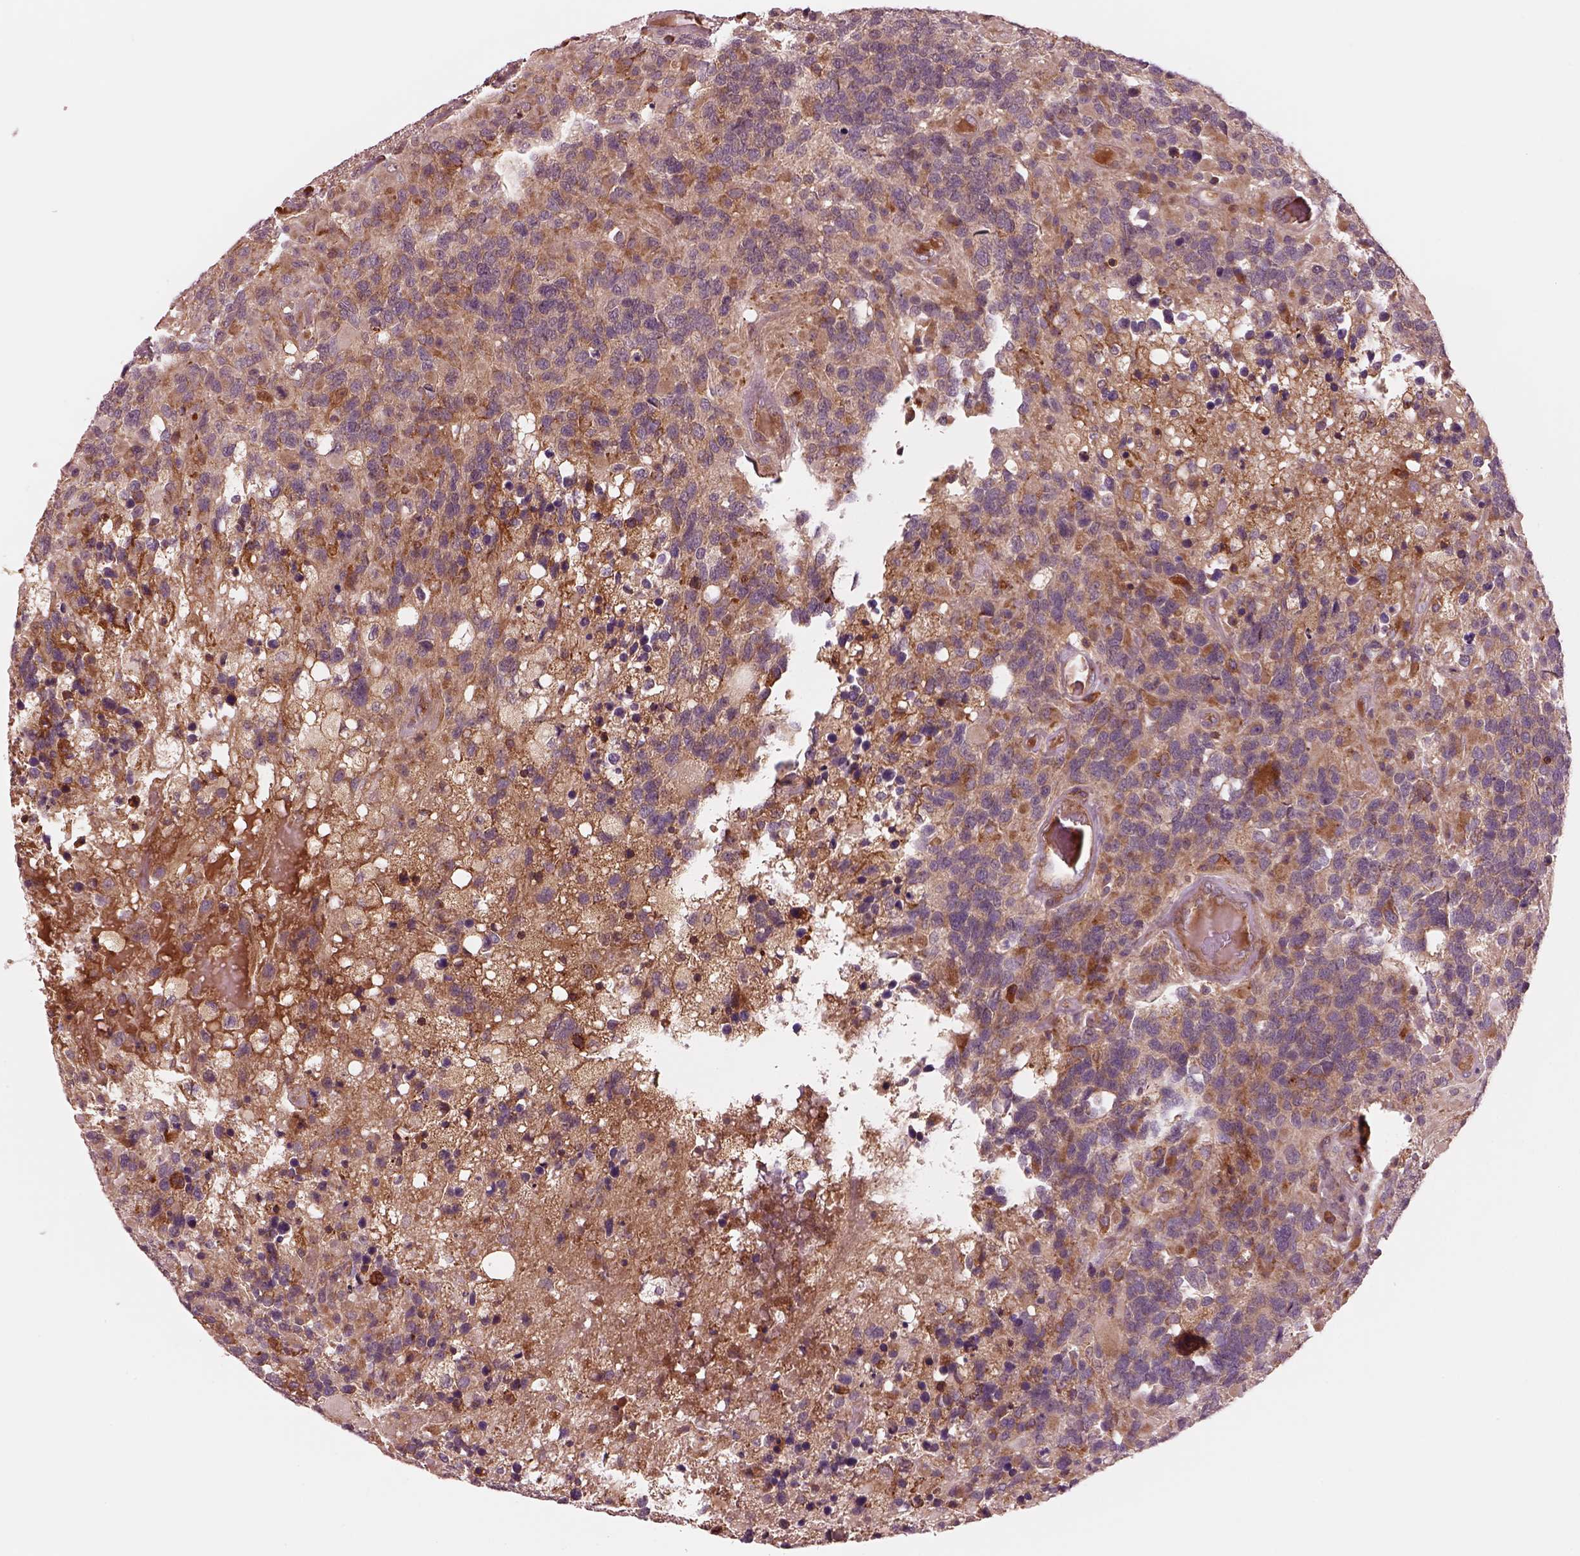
{"staining": {"intensity": "negative", "quantity": "none", "location": "none"}, "tissue": "glioma", "cell_type": "Tumor cells", "image_type": "cancer", "snomed": [{"axis": "morphology", "description": "Glioma, malignant, High grade"}, {"axis": "topography", "description": "Brain"}], "caption": "High-grade glioma (malignant) was stained to show a protein in brown. There is no significant staining in tumor cells.", "gene": "ASCC2", "patient": {"sex": "female", "age": 40}}